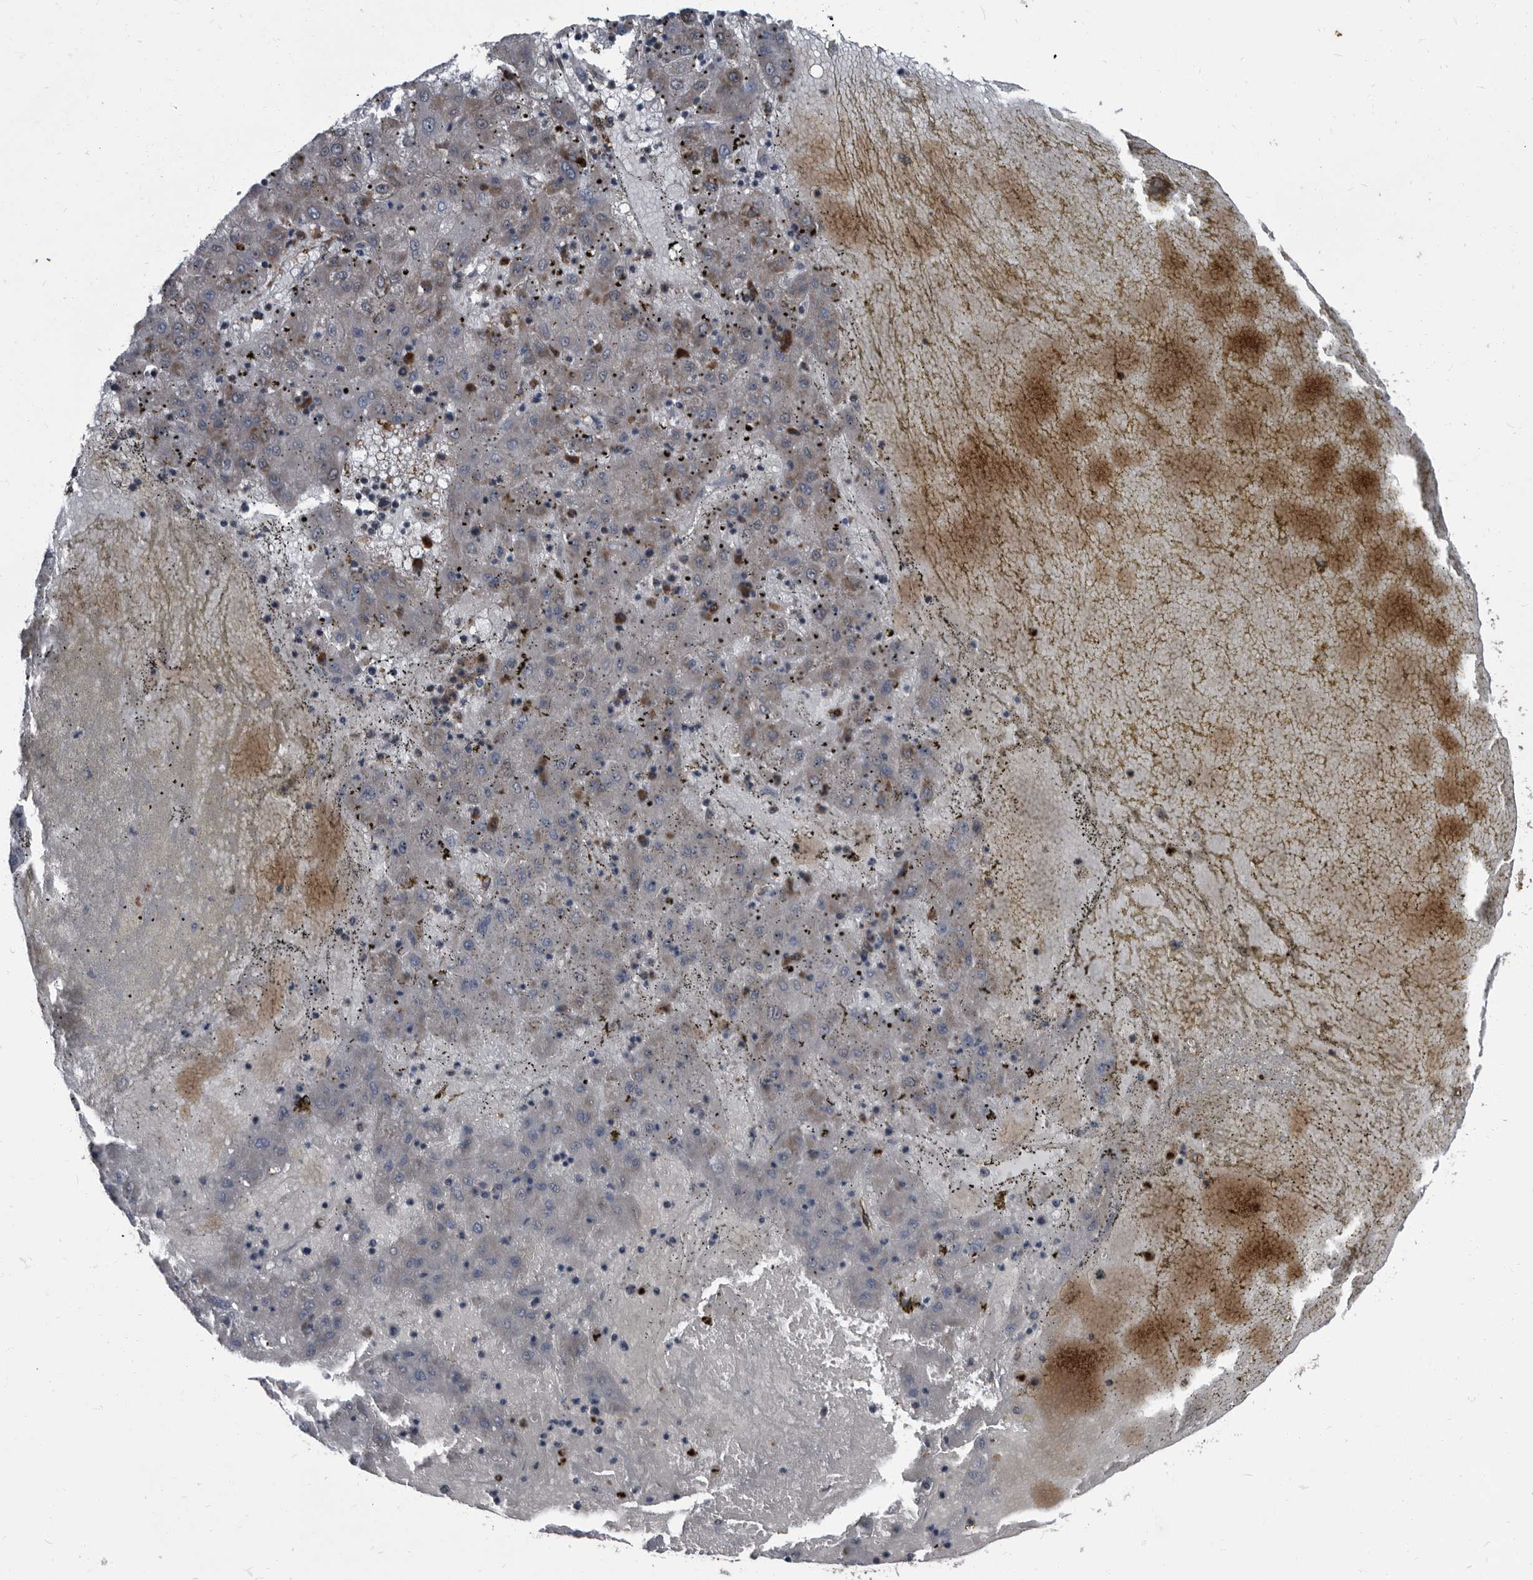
{"staining": {"intensity": "weak", "quantity": "<25%", "location": "cytoplasmic/membranous"}, "tissue": "liver cancer", "cell_type": "Tumor cells", "image_type": "cancer", "snomed": [{"axis": "morphology", "description": "Carcinoma, Hepatocellular, NOS"}, {"axis": "topography", "description": "Liver"}], "caption": "A histopathology image of human liver cancer (hepatocellular carcinoma) is negative for staining in tumor cells. The staining is performed using DAB brown chromogen with nuclei counter-stained in using hematoxylin.", "gene": "CDV3", "patient": {"sex": "male", "age": 72}}